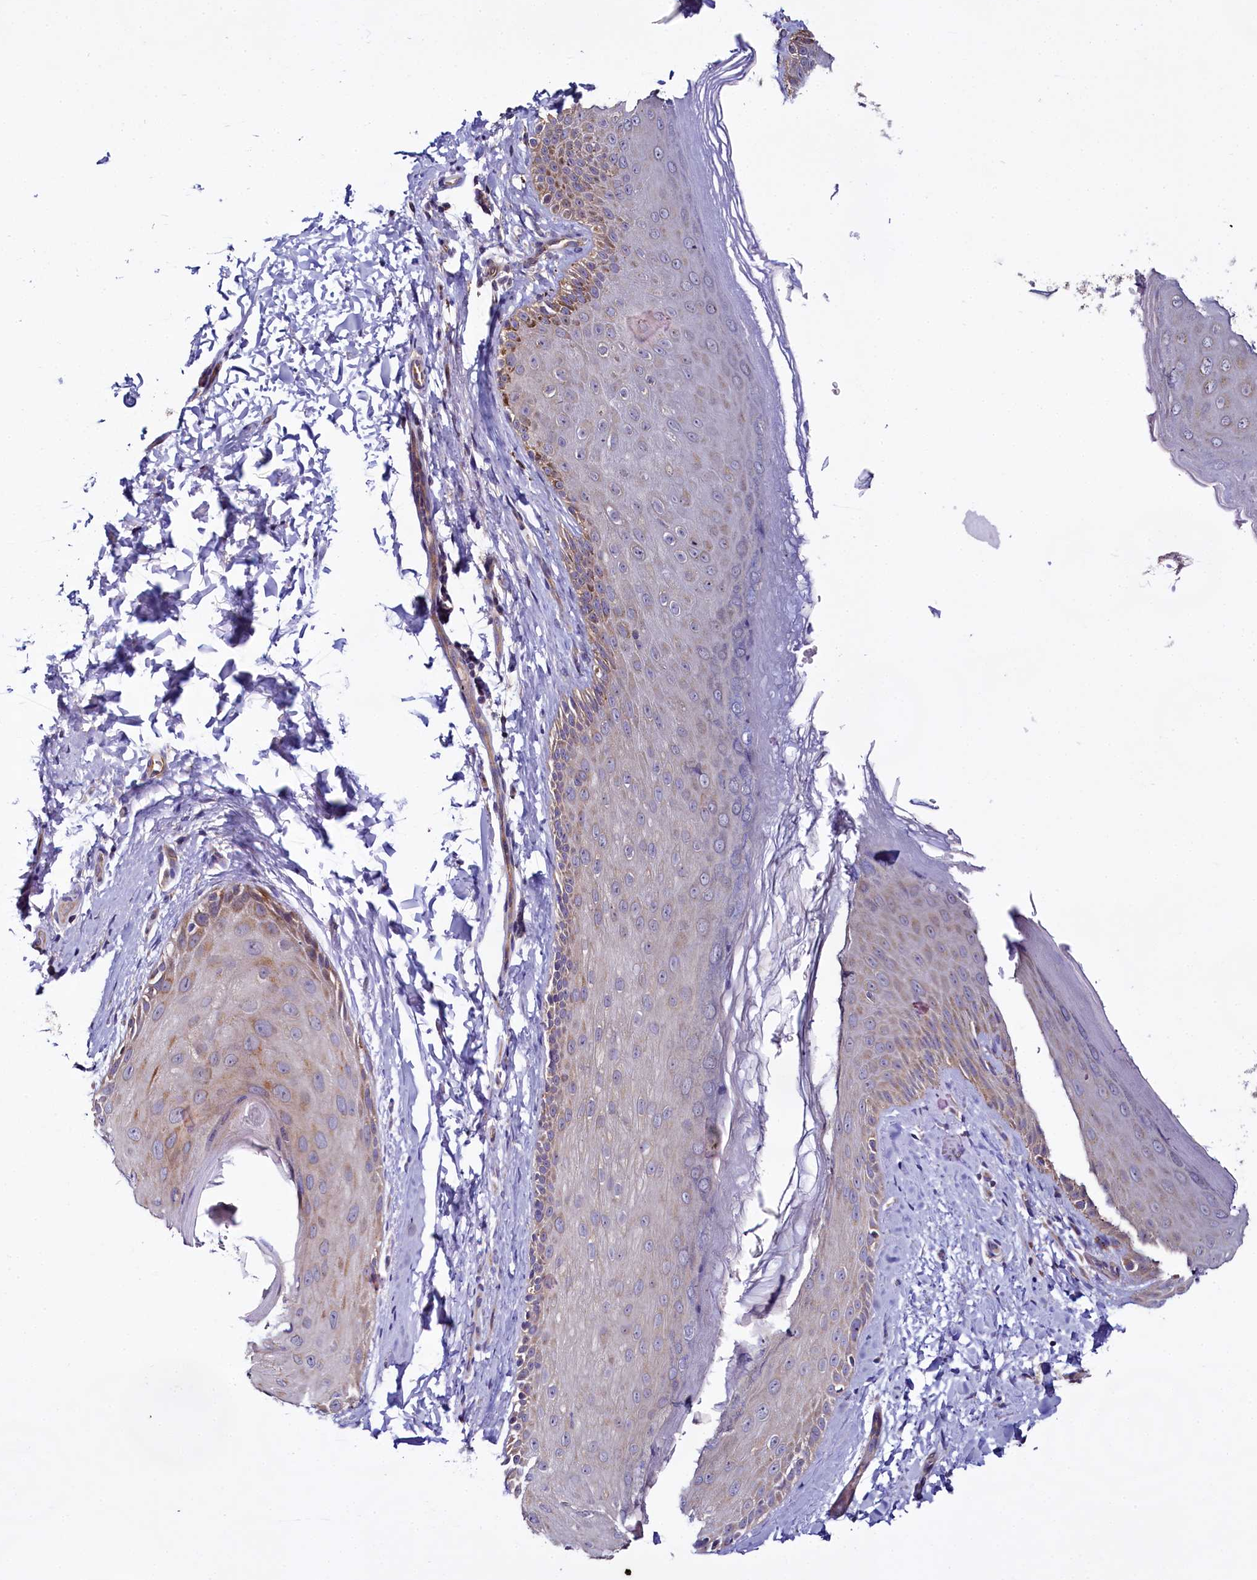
{"staining": {"intensity": "moderate", "quantity": "<25%", "location": "cytoplasmic/membranous"}, "tissue": "skin", "cell_type": "Epidermal cells", "image_type": "normal", "snomed": [{"axis": "morphology", "description": "Normal tissue, NOS"}, {"axis": "topography", "description": "Anal"}], "caption": "This image displays immunohistochemistry (IHC) staining of benign skin, with low moderate cytoplasmic/membranous staining in about <25% of epidermal cells.", "gene": "CEP295", "patient": {"sex": "male", "age": 44}}